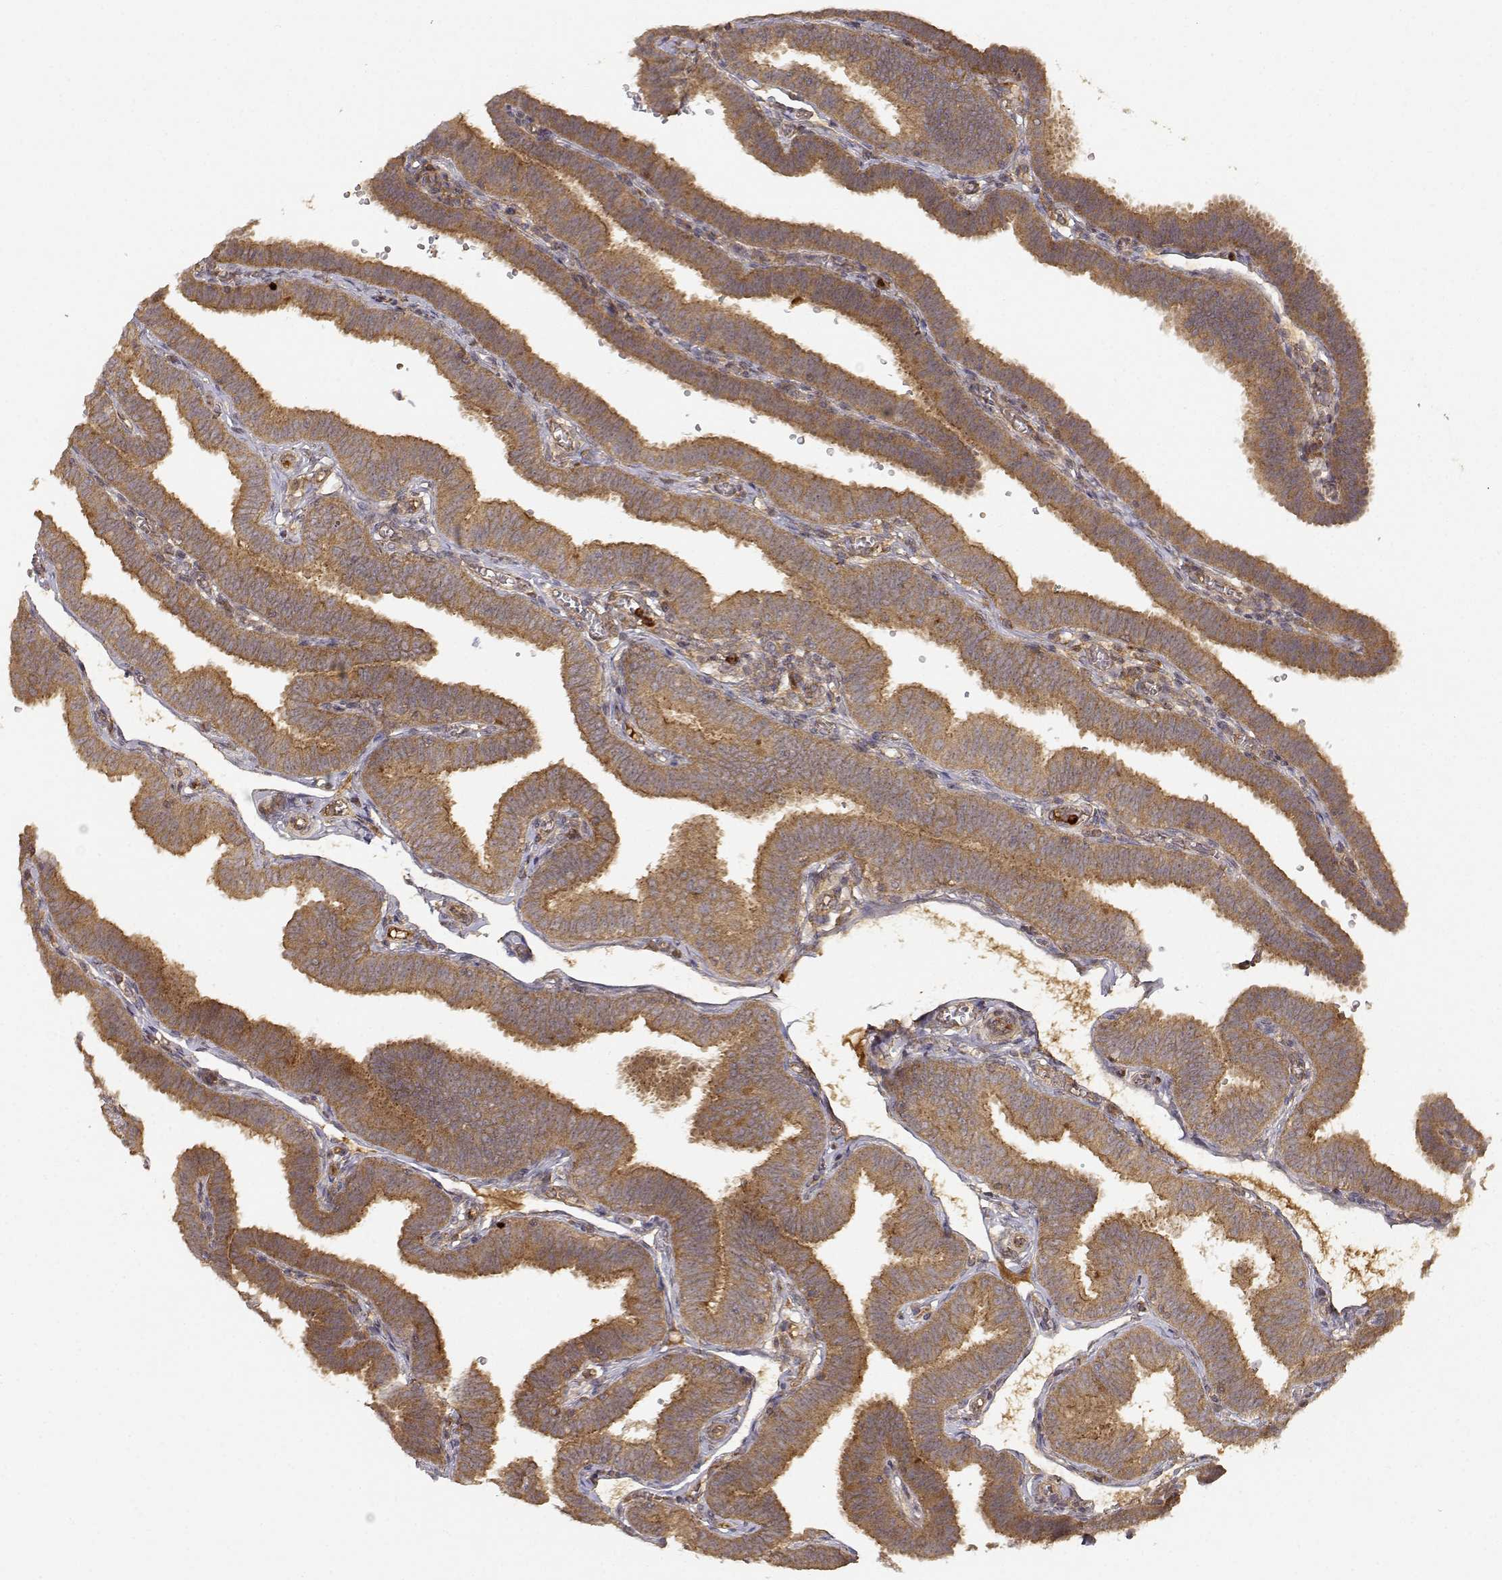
{"staining": {"intensity": "moderate", "quantity": ">75%", "location": "cytoplasmic/membranous"}, "tissue": "fallopian tube", "cell_type": "Glandular cells", "image_type": "normal", "snomed": [{"axis": "morphology", "description": "Normal tissue, NOS"}, {"axis": "topography", "description": "Fallopian tube"}], "caption": "This image exhibits immunohistochemistry staining of normal human fallopian tube, with medium moderate cytoplasmic/membranous staining in about >75% of glandular cells.", "gene": "CDK5RAP2", "patient": {"sex": "female", "age": 25}}